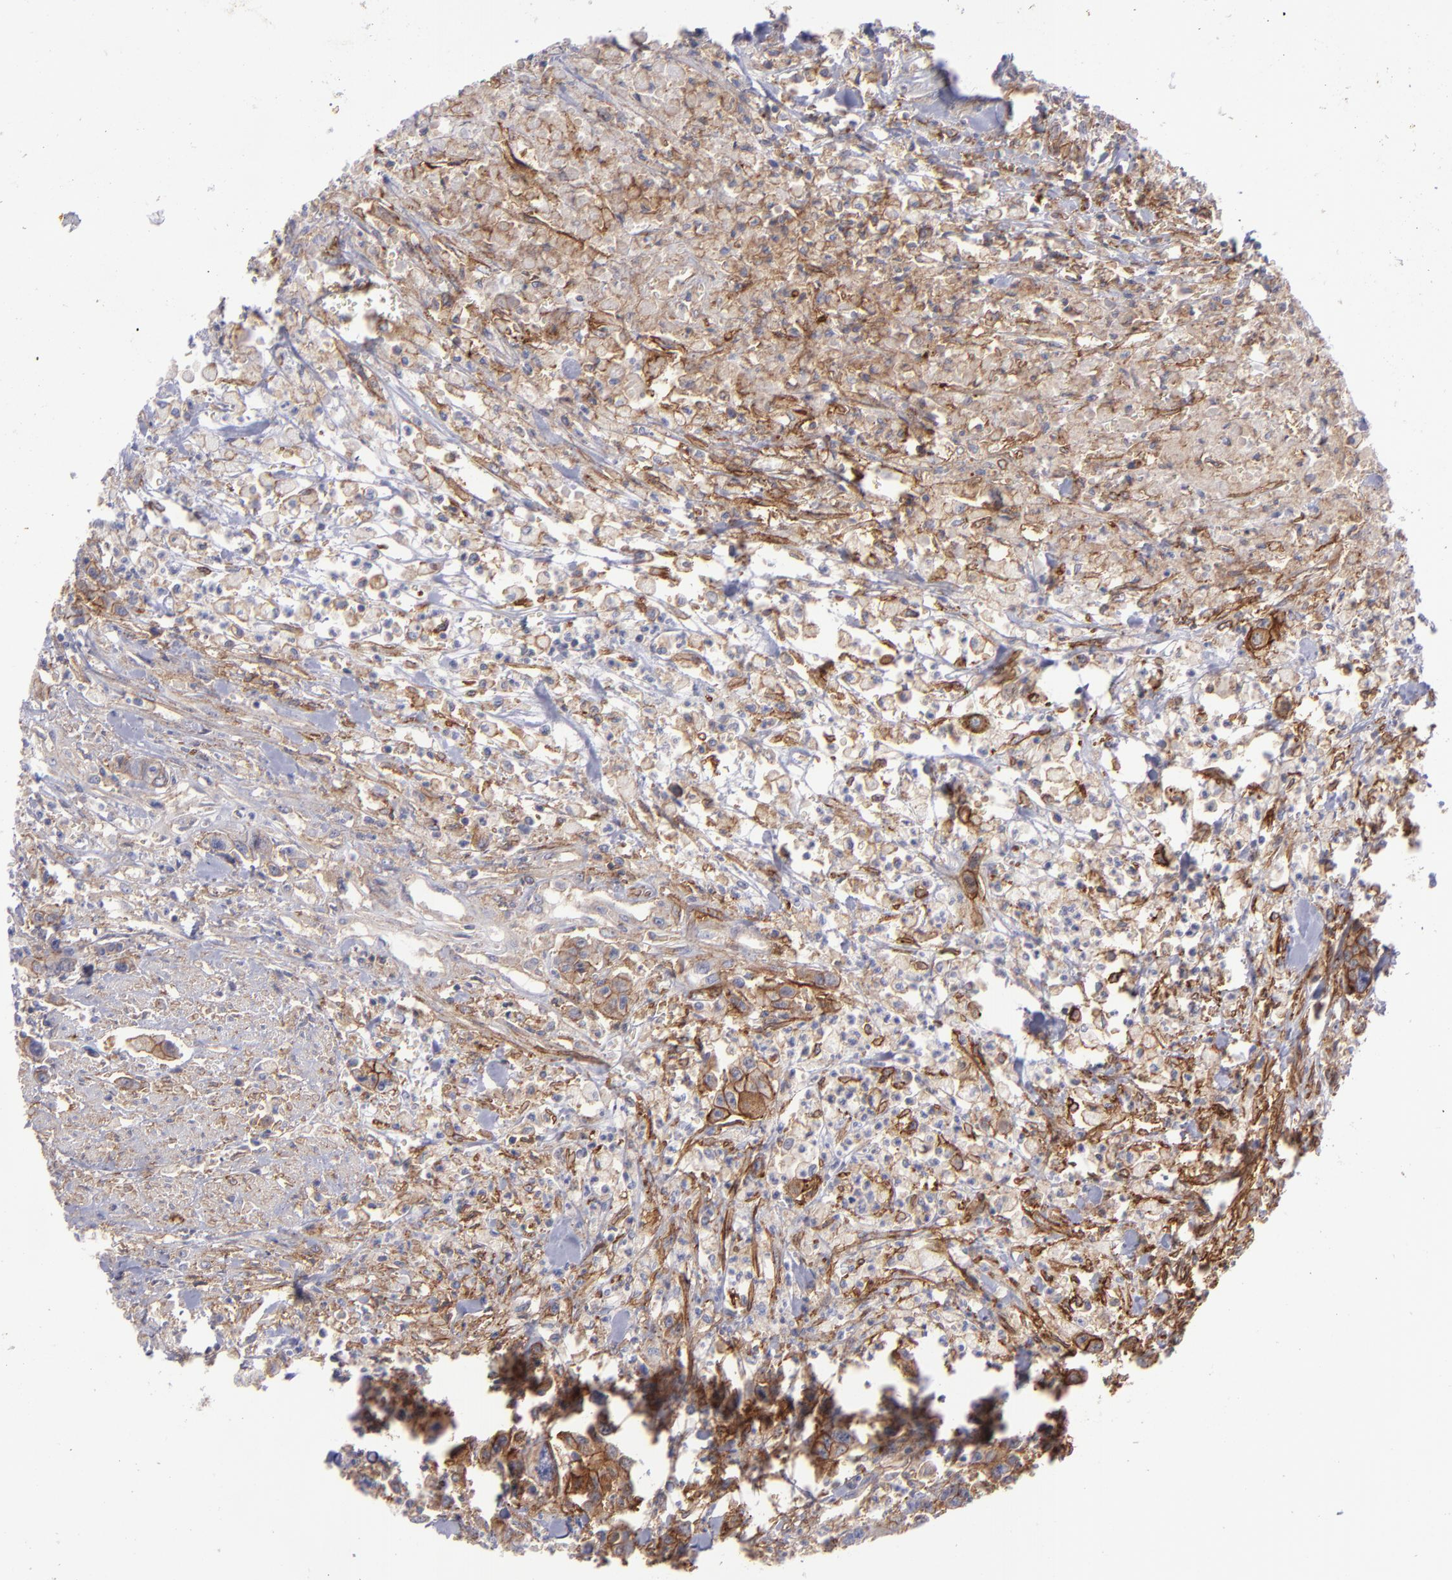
{"staining": {"intensity": "moderate", "quantity": ">75%", "location": "cytoplasmic/membranous"}, "tissue": "urothelial cancer", "cell_type": "Tumor cells", "image_type": "cancer", "snomed": [{"axis": "morphology", "description": "Urothelial carcinoma, High grade"}, {"axis": "topography", "description": "Urinary bladder"}], "caption": "This is an image of IHC staining of urothelial cancer, which shows moderate positivity in the cytoplasmic/membranous of tumor cells.", "gene": "BSG", "patient": {"sex": "male", "age": 86}}